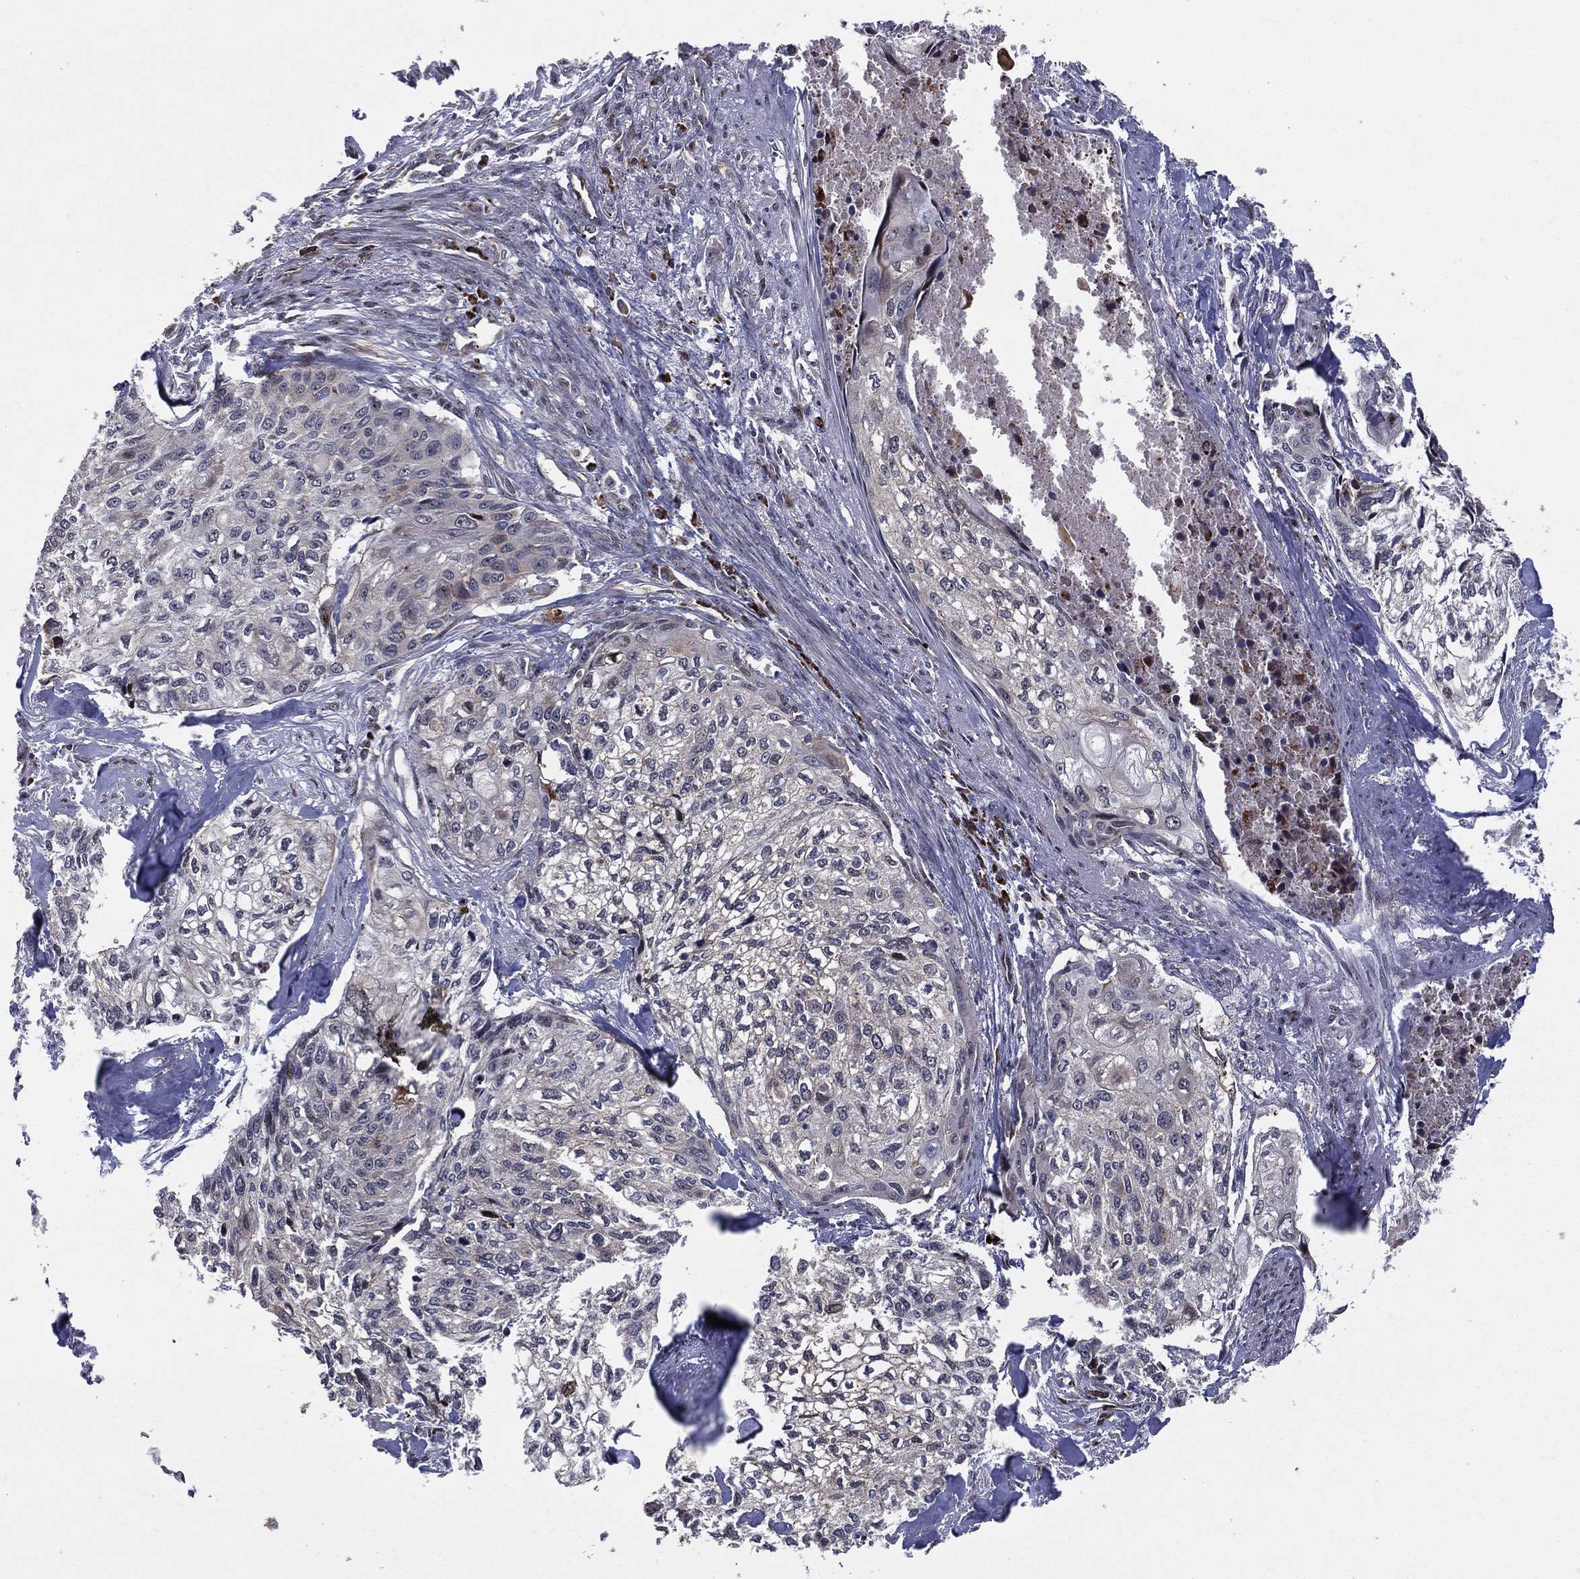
{"staining": {"intensity": "negative", "quantity": "none", "location": "none"}, "tissue": "cervical cancer", "cell_type": "Tumor cells", "image_type": "cancer", "snomed": [{"axis": "morphology", "description": "Squamous cell carcinoma, NOS"}, {"axis": "topography", "description": "Cervix"}], "caption": "A high-resolution micrograph shows IHC staining of cervical cancer (squamous cell carcinoma), which displays no significant positivity in tumor cells.", "gene": "VHL", "patient": {"sex": "female", "age": 58}}